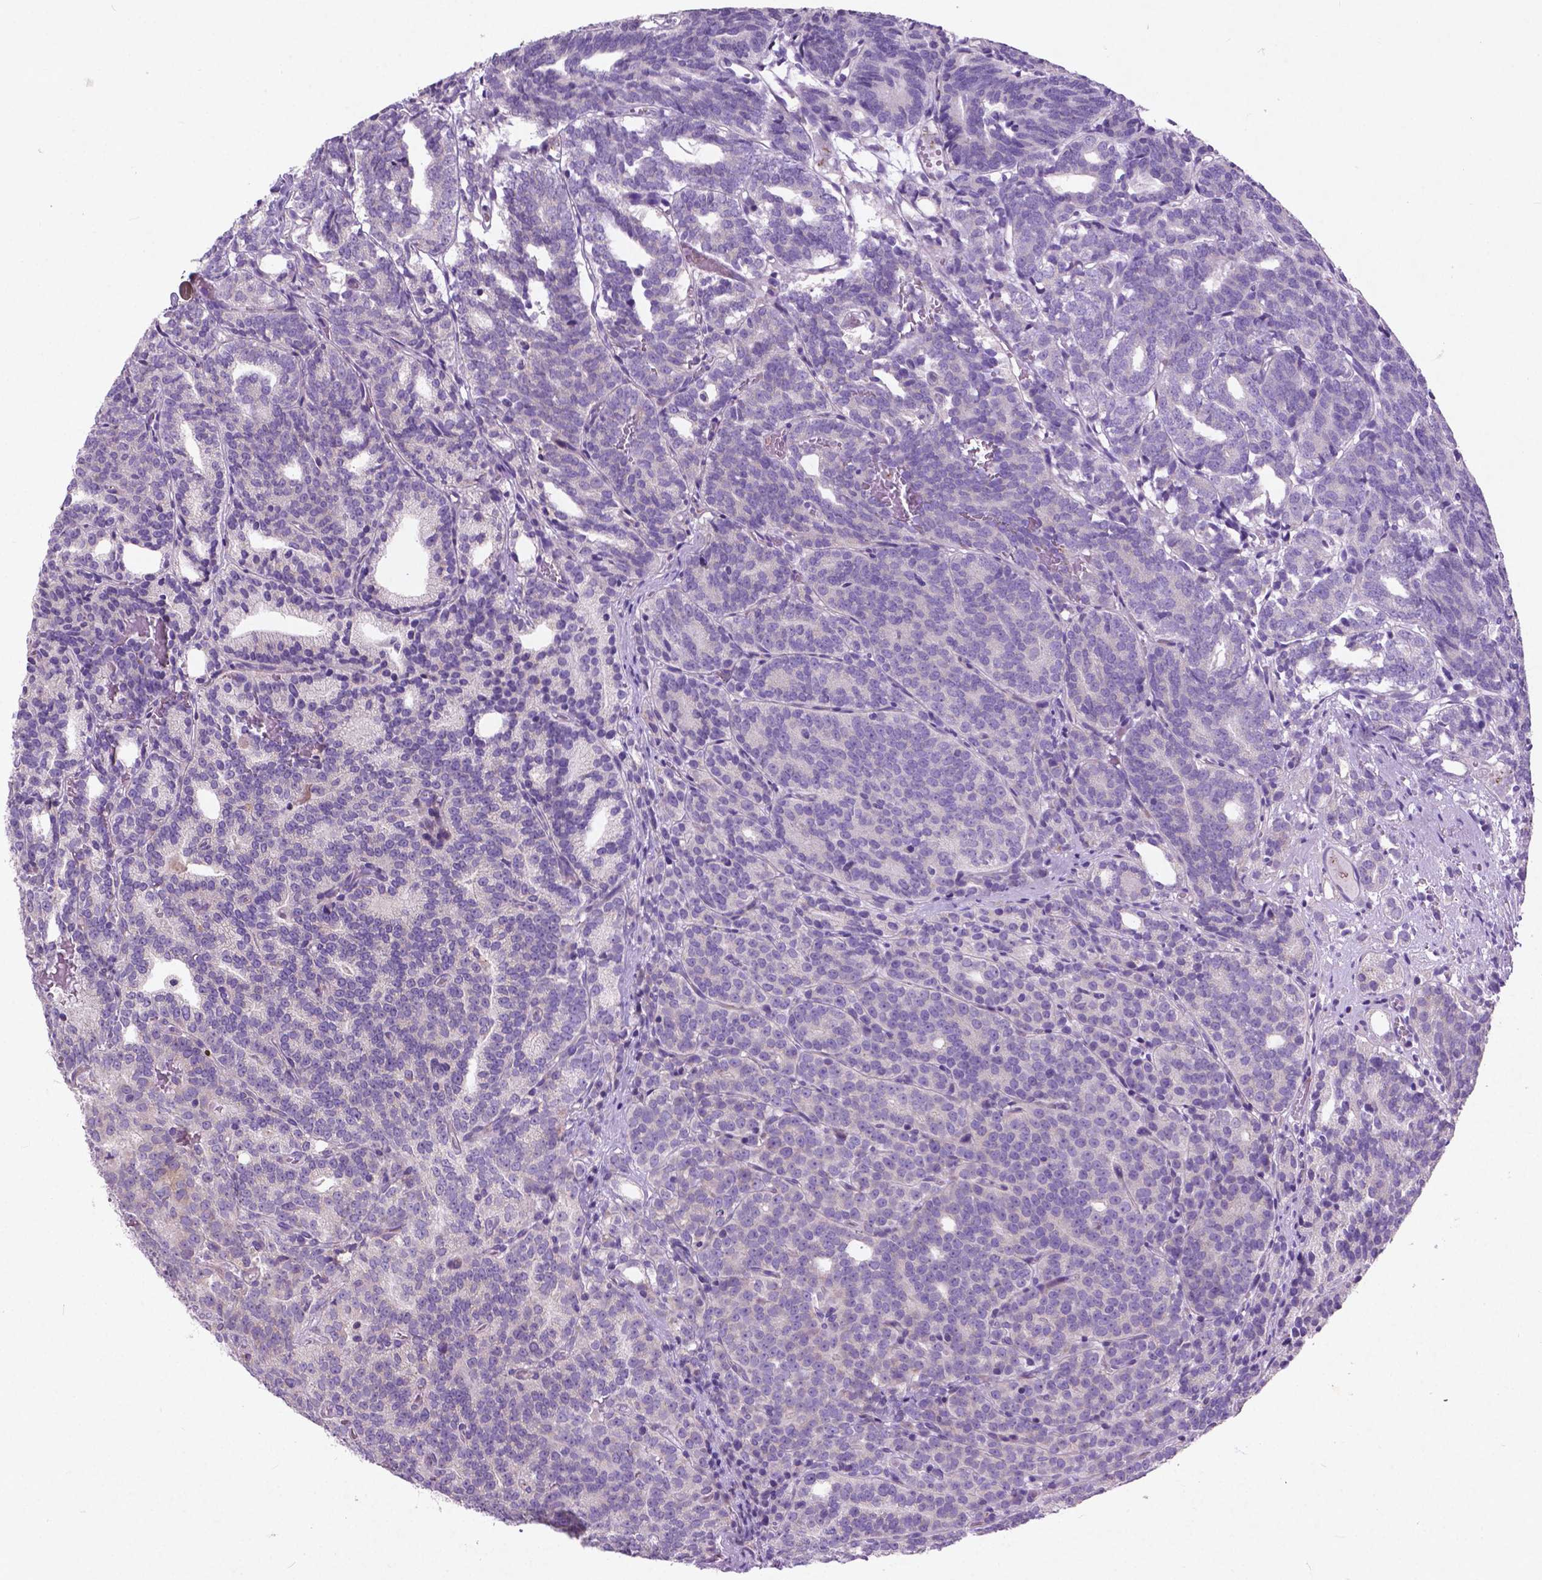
{"staining": {"intensity": "weak", "quantity": "<25%", "location": "cytoplasmic/membranous"}, "tissue": "prostate cancer", "cell_type": "Tumor cells", "image_type": "cancer", "snomed": [{"axis": "morphology", "description": "Adenocarcinoma, High grade"}, {"axis": "topography", "description": "Prostate"}], "caption": "The micrograph displays no staining of tumor cells in prostate cancer (high-grade adenocarcinoma). (Brightfield microscopy of DAB (3,3'-diaminobenzidine) IHC at high magnification).", "gene": "ATG4D", "patient": {"sex": "male", "age": 53}}